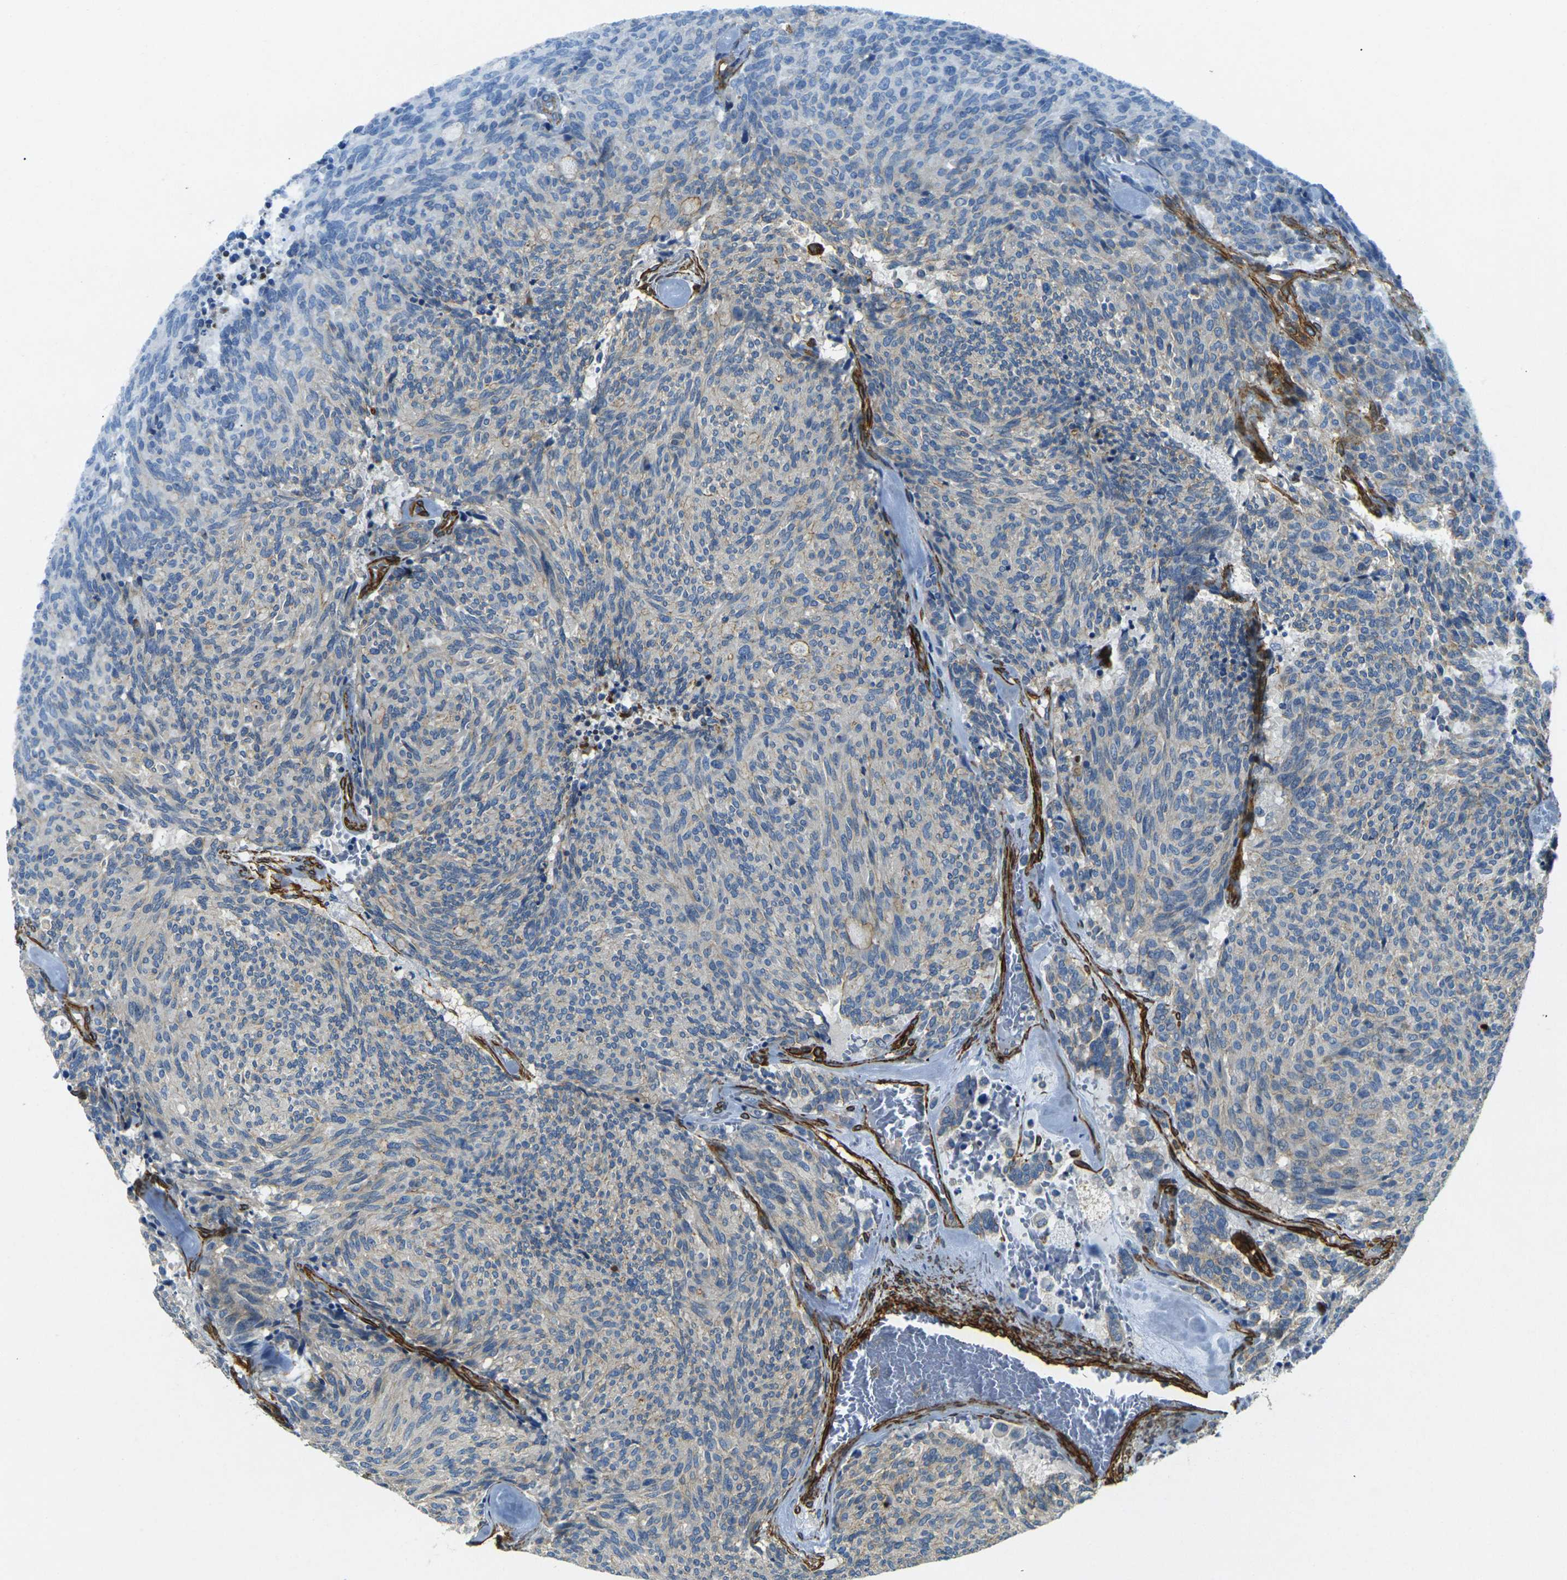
{"staining": {"intensity": "negative", "quantity": "none", "location": "none"}, "tissue": "carcinoid", "cell_type": "Tumor cells", "image_type": "cancer", "snomed": [{"axis": "morphology", "description": "Carcinoid, malignant, NOS"}, {"axis": "topography", "description": "Pancreas"}], "caption": "This is an immunohistochemistry image of human carcinoid. There is no expression in tumor cells.", "gene": "EPHA7", "patient": {"sex": "female", "age": 54}}